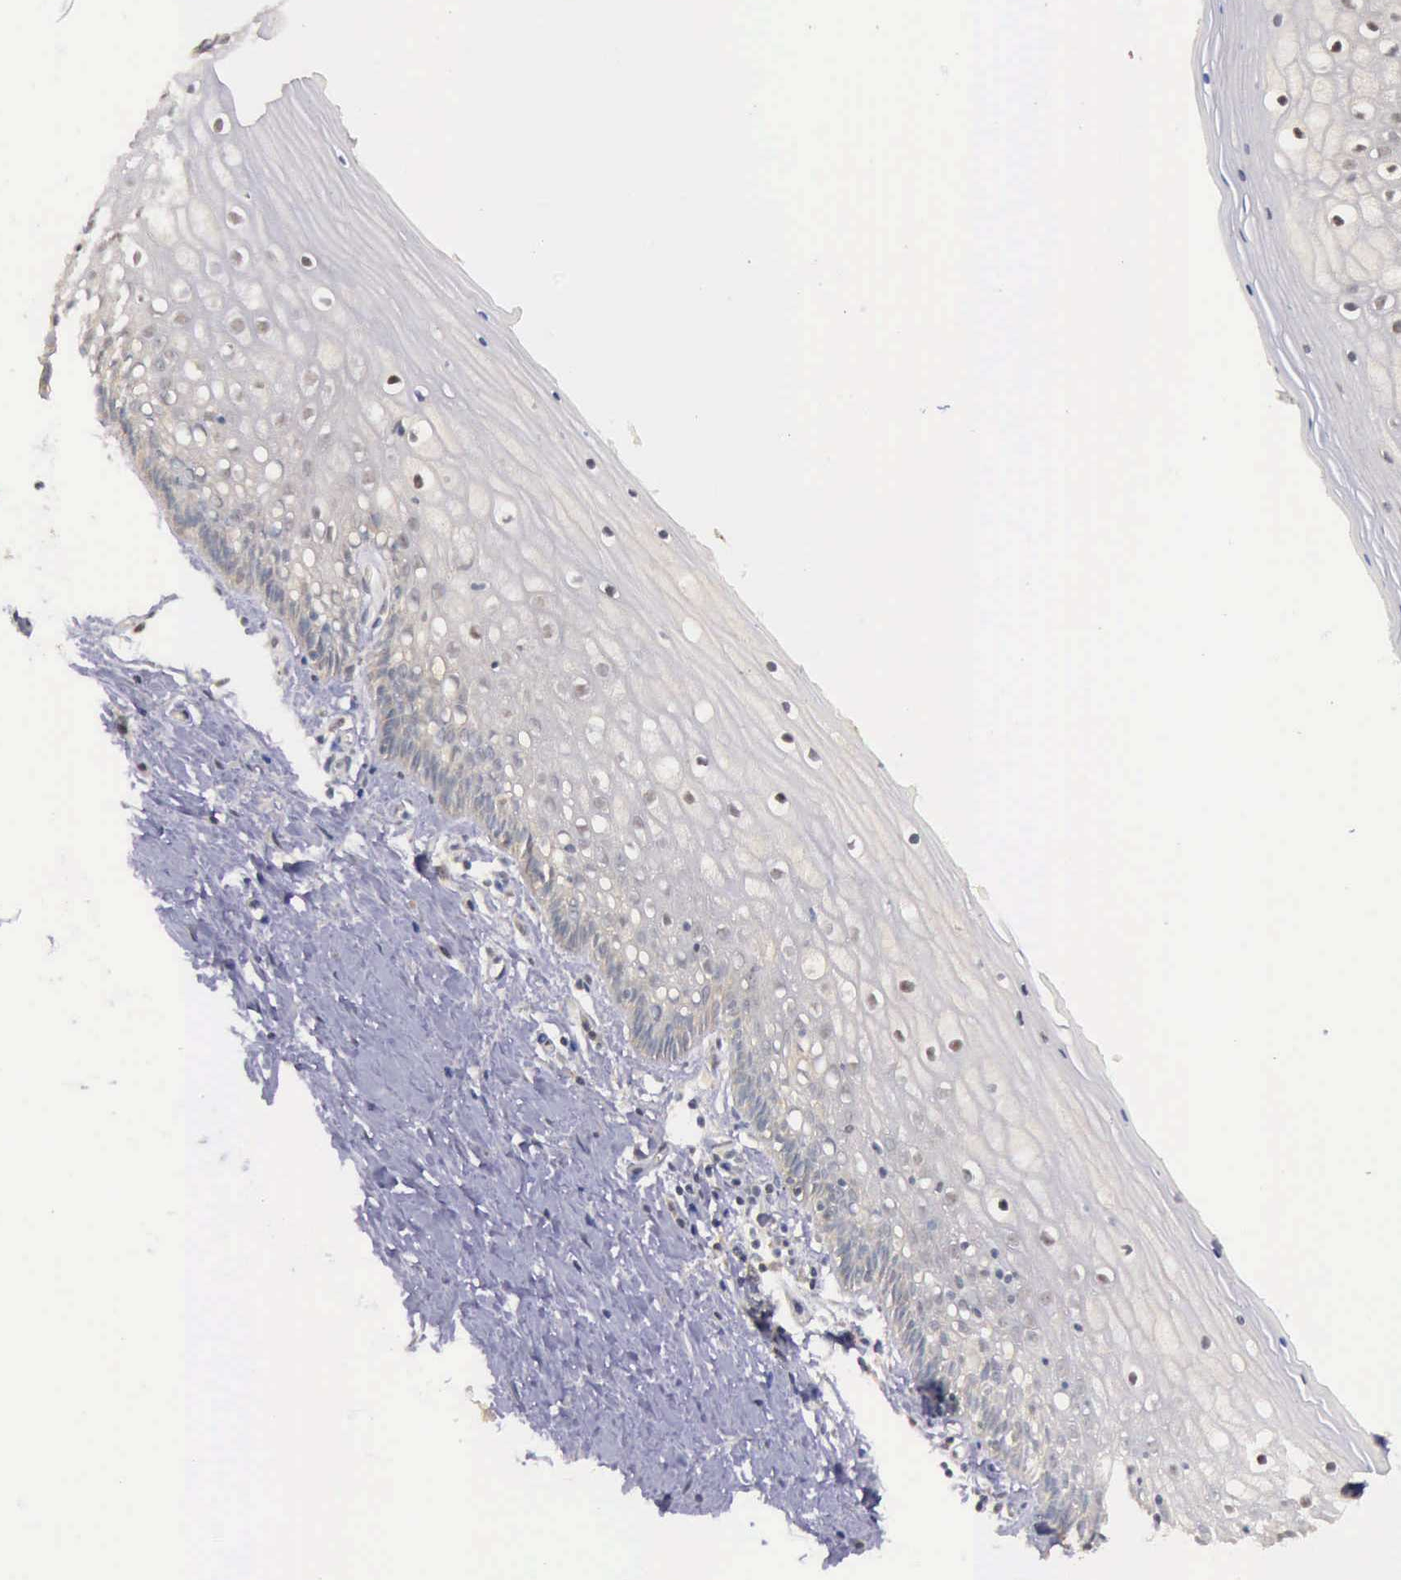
{"staining": {"intensity": "weak", "quantity": "25%-75%", "location": "cytoplasmic/membranous"}, "tissue": "vagina", "cell_type": "Squamous epithelial cells", "image_type": "normal", "snomed": [{"axis": "morphology", "description": "Normal tissue, NOS"}, {"axis": "topography", "description": "Vagina"}], "caption": "Human vagina stained for a protein (brown) shows weak cytoplasmic/membranous positive expression in approximately 25%-75% of squamous epithelial cells.", "gene": "PRICKLE3", "patient": {"sex": "female", "age": 46}}